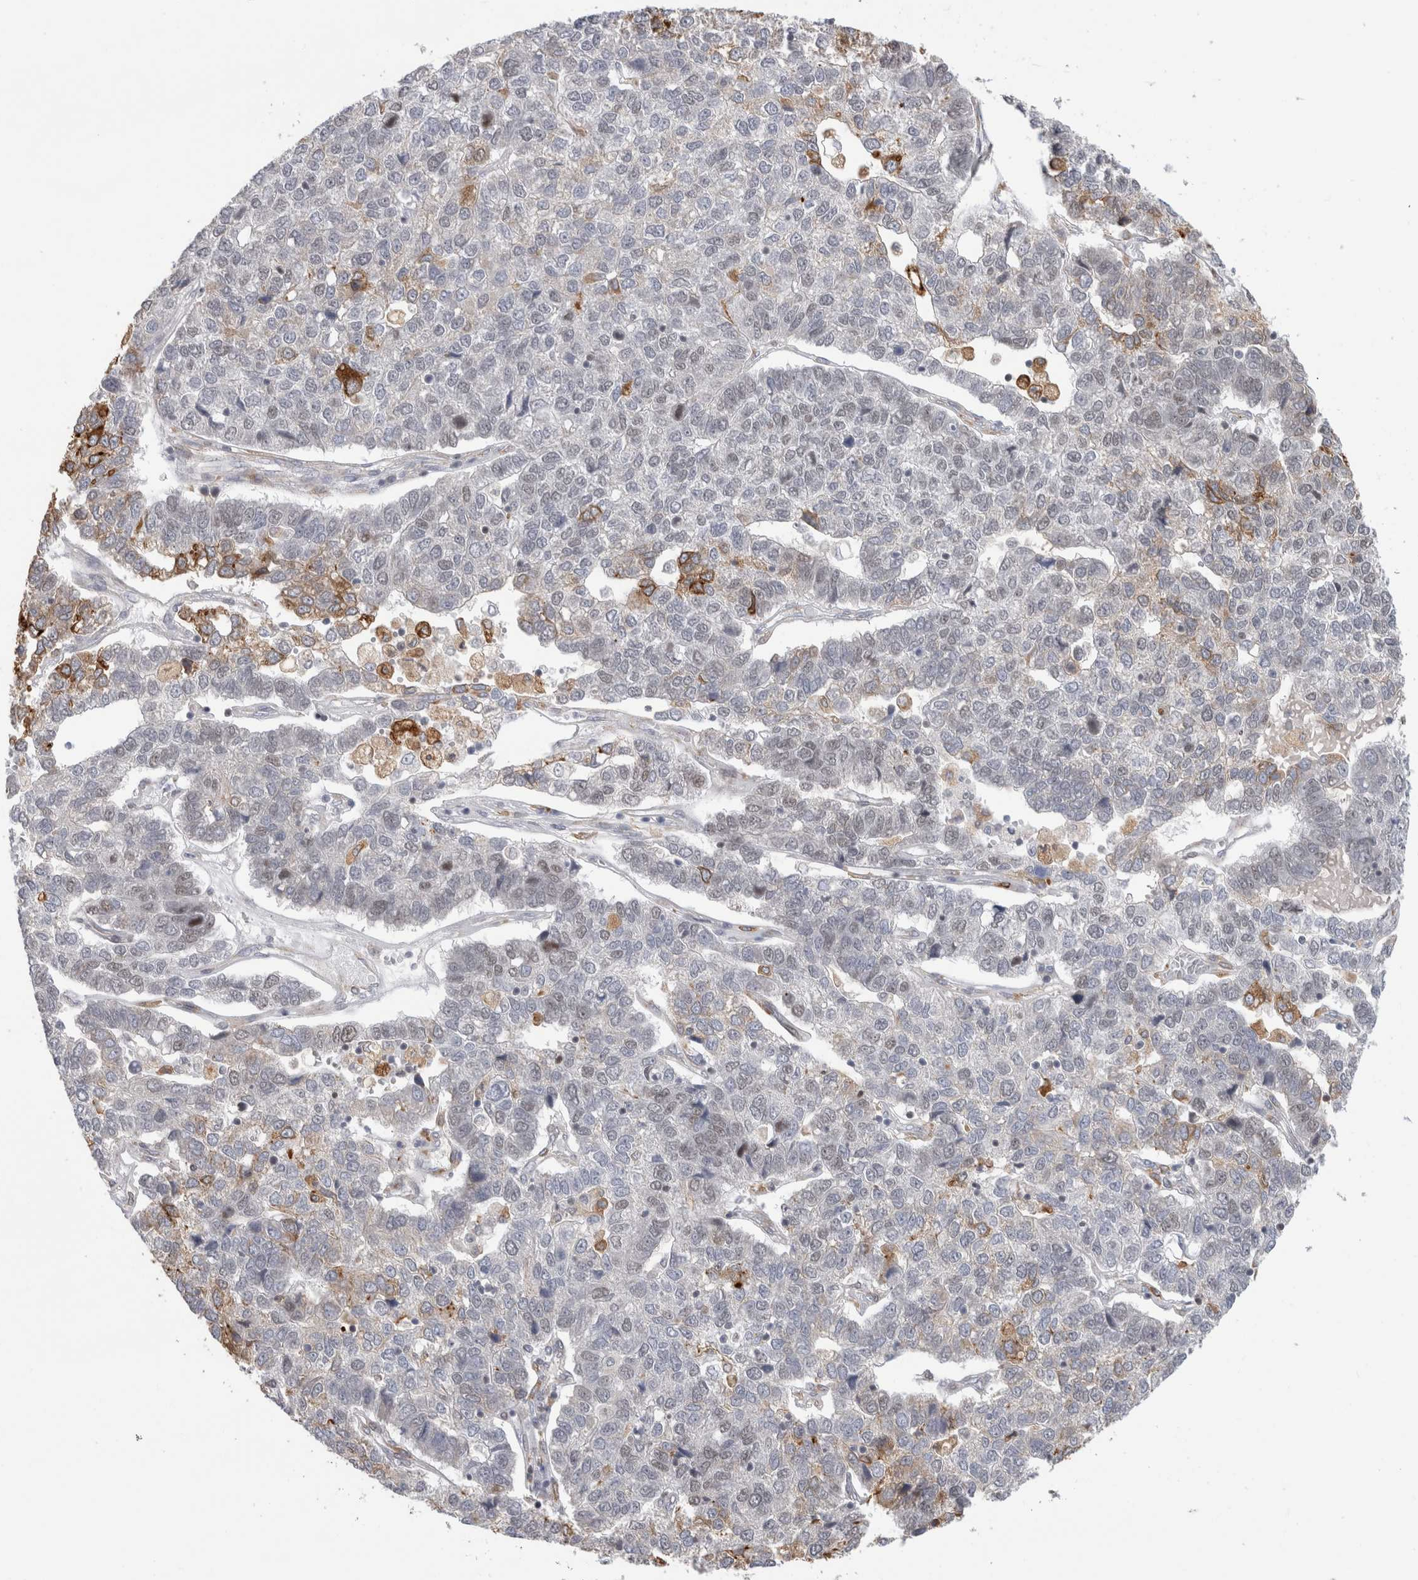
{"staining": {"intensity": "moderate", "quantity": "<25%", "location": "cytoplasmic/membranous"}, "tissue": "pancreatic cancer", "cell_type": "Tumor cells", "image_type": "cancer", "snomed": [{"axis": "morphology", "description": "Adenocarcinoma, NOS"}, {"axis": "topography", "description": "Pancreas"}], "caption": "Immunohistochemical staining of pancreatic adenocarcinoma displays low levels of moderate cytoplasmic/membranous expression in about <25% of tumor cells.", "gene": "SYTL5", "patient": {"sex": "female", "age": 61}}